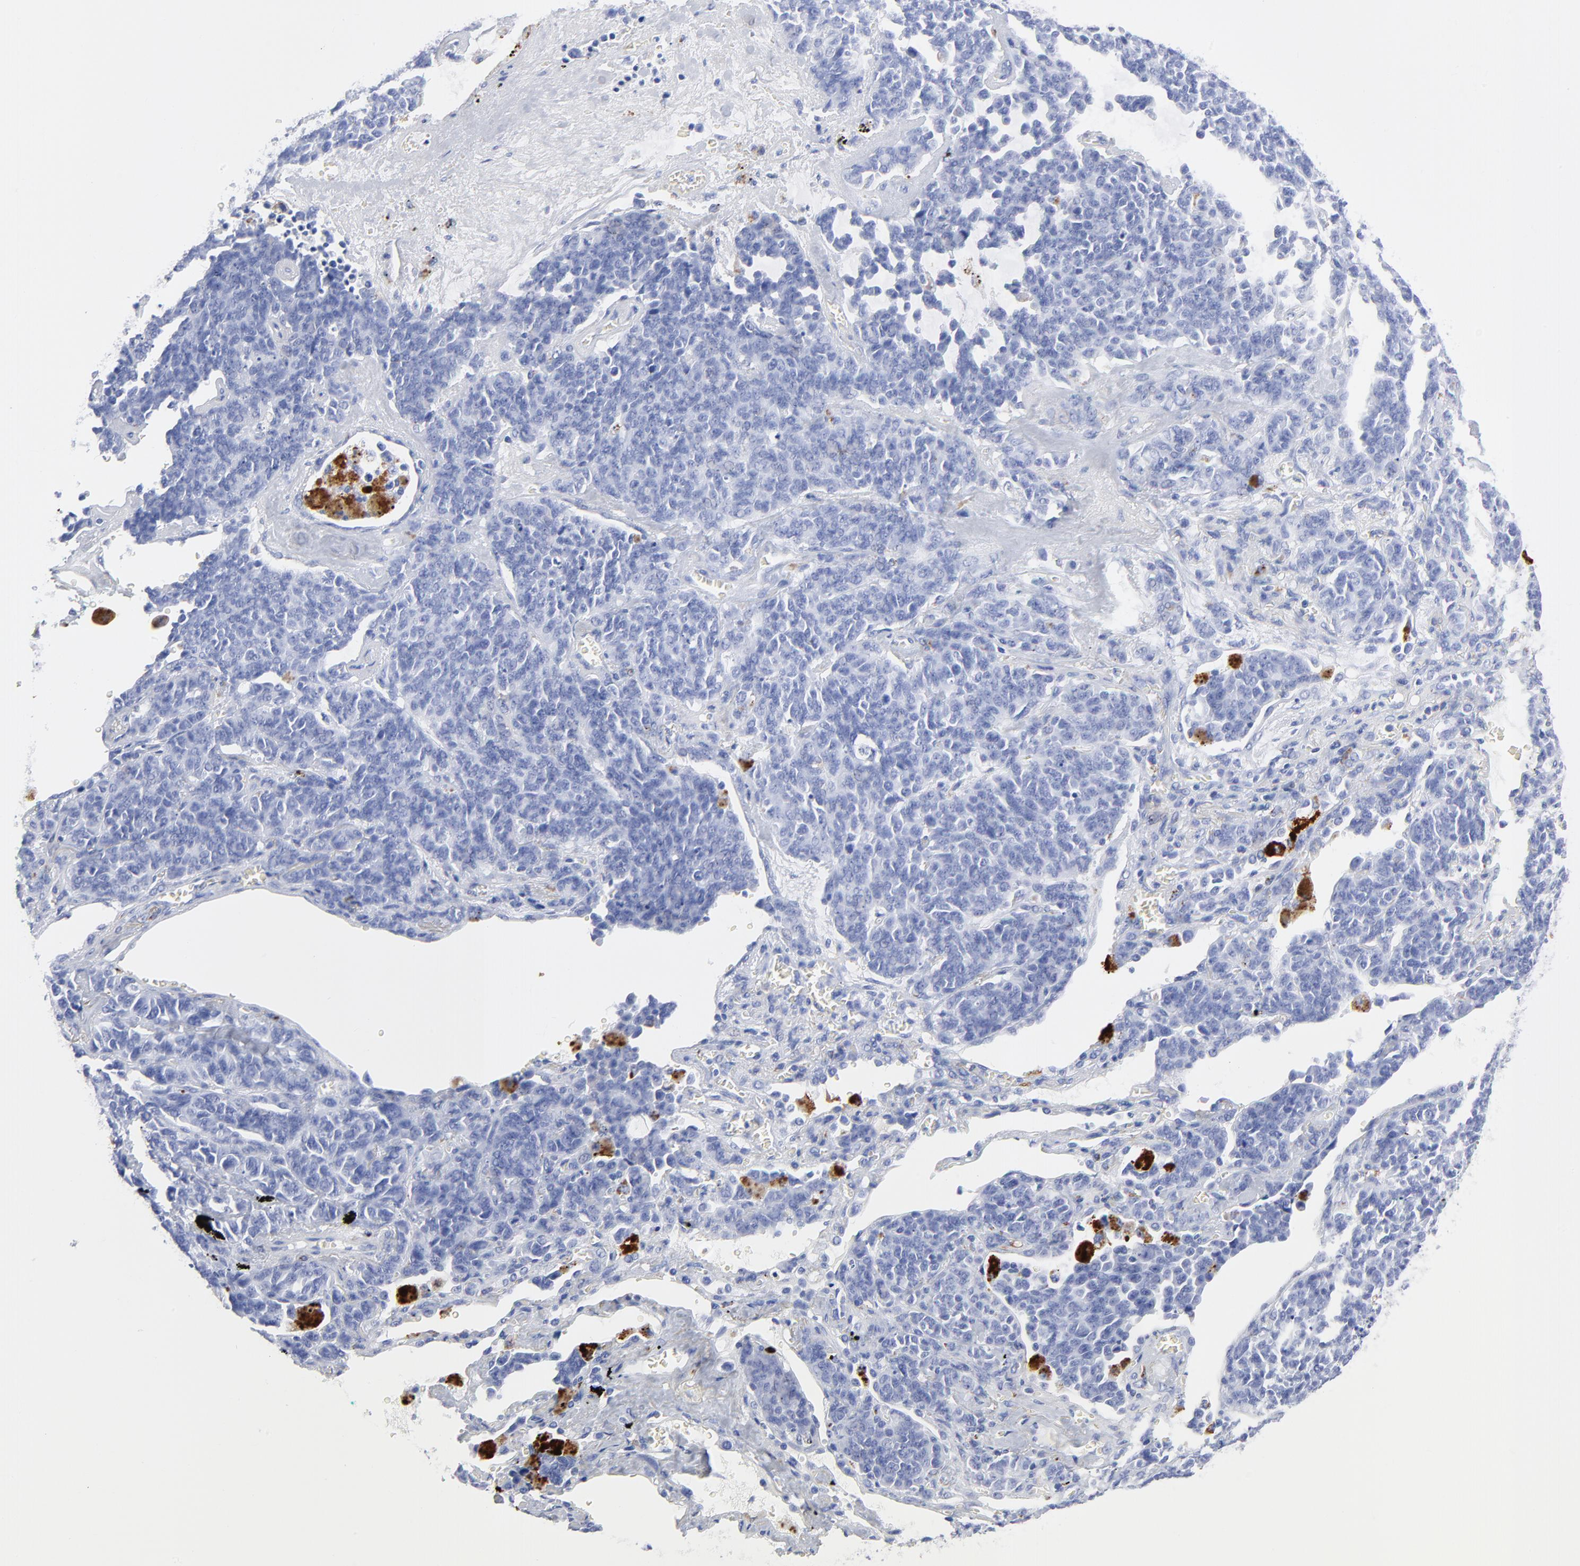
{"staining": {"intensity": "negative", "quantity": "none", "location": "none"}, "tissue": "lung cancer", "cell_type": "Tumor cells", "image_type": "cancer", "snomed": [{"axis": "morphology", "description": "Neoplasm, malignant, NOS"}, {"axis": "topography", "description": "Lung"}], "caption": "The image exhibits no staining of tumor cells in lung neoplasm (malignant). (DAB immunohistochemistry (IHC) visualized using brightfield microscopy, high magnification).", "gene": "CPVL", "patient": {"sex": "female", "age": 58}}